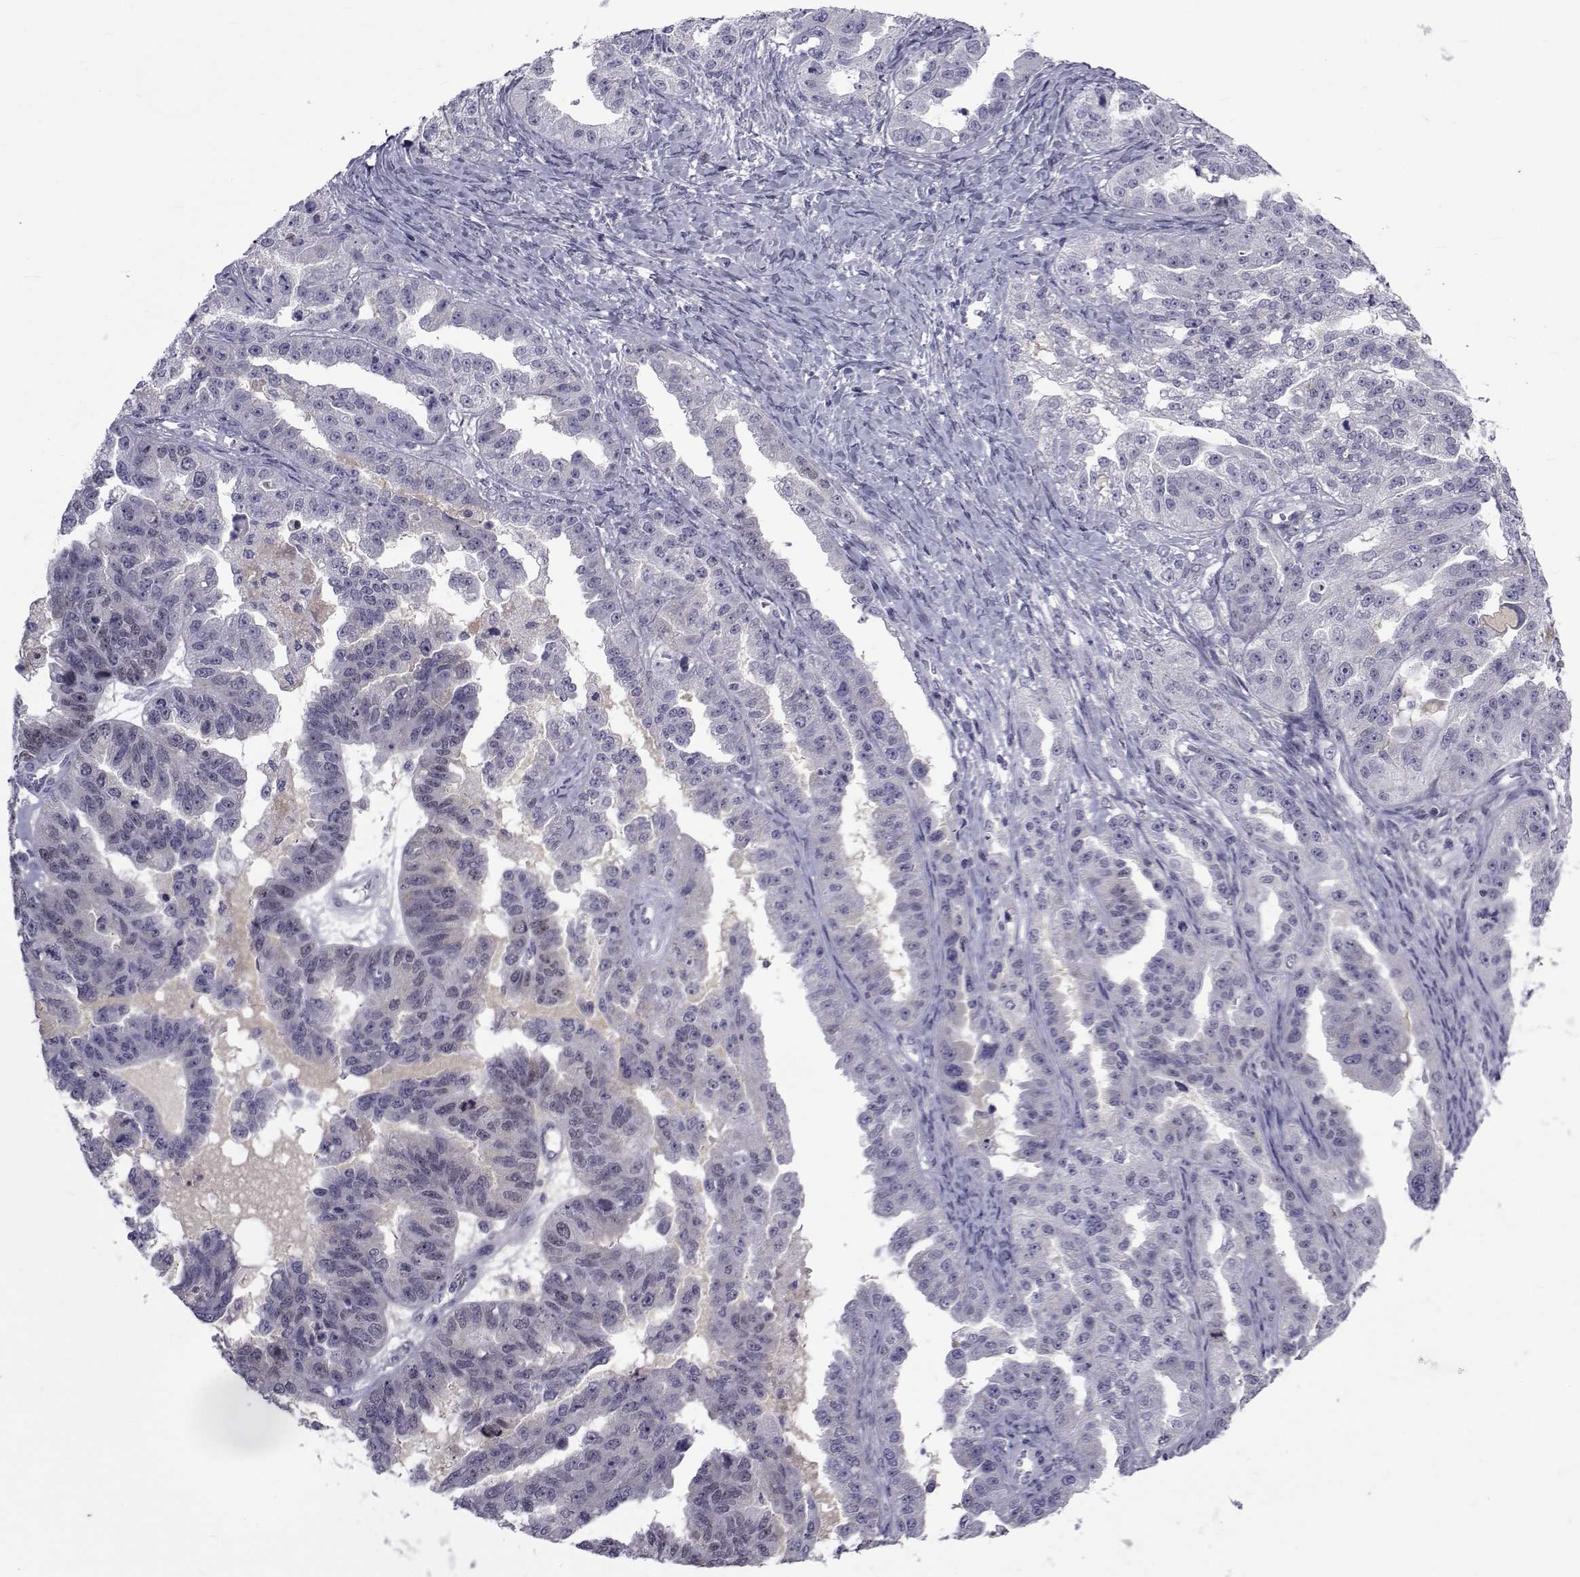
{"staining": {"intensity": "negative", "quantity": "none", "location": "none"}, "tissue": "ovarian cancer", "cell_type": "Tumor cells", "image_type": "cancer", "snomed": [{"axis": "morphology", "description": "Cystadenocarcinoma, serous, NOS"}, {"axis": "topography", "description": "Ovary"}], "caption": "Immunohistochemical staining of human serous cystadenocarcinoma (ovarian) shows no significant positivity in tumor cells.", "gene": "PAX2", "patient": {"sex": "female", "age": 58}}